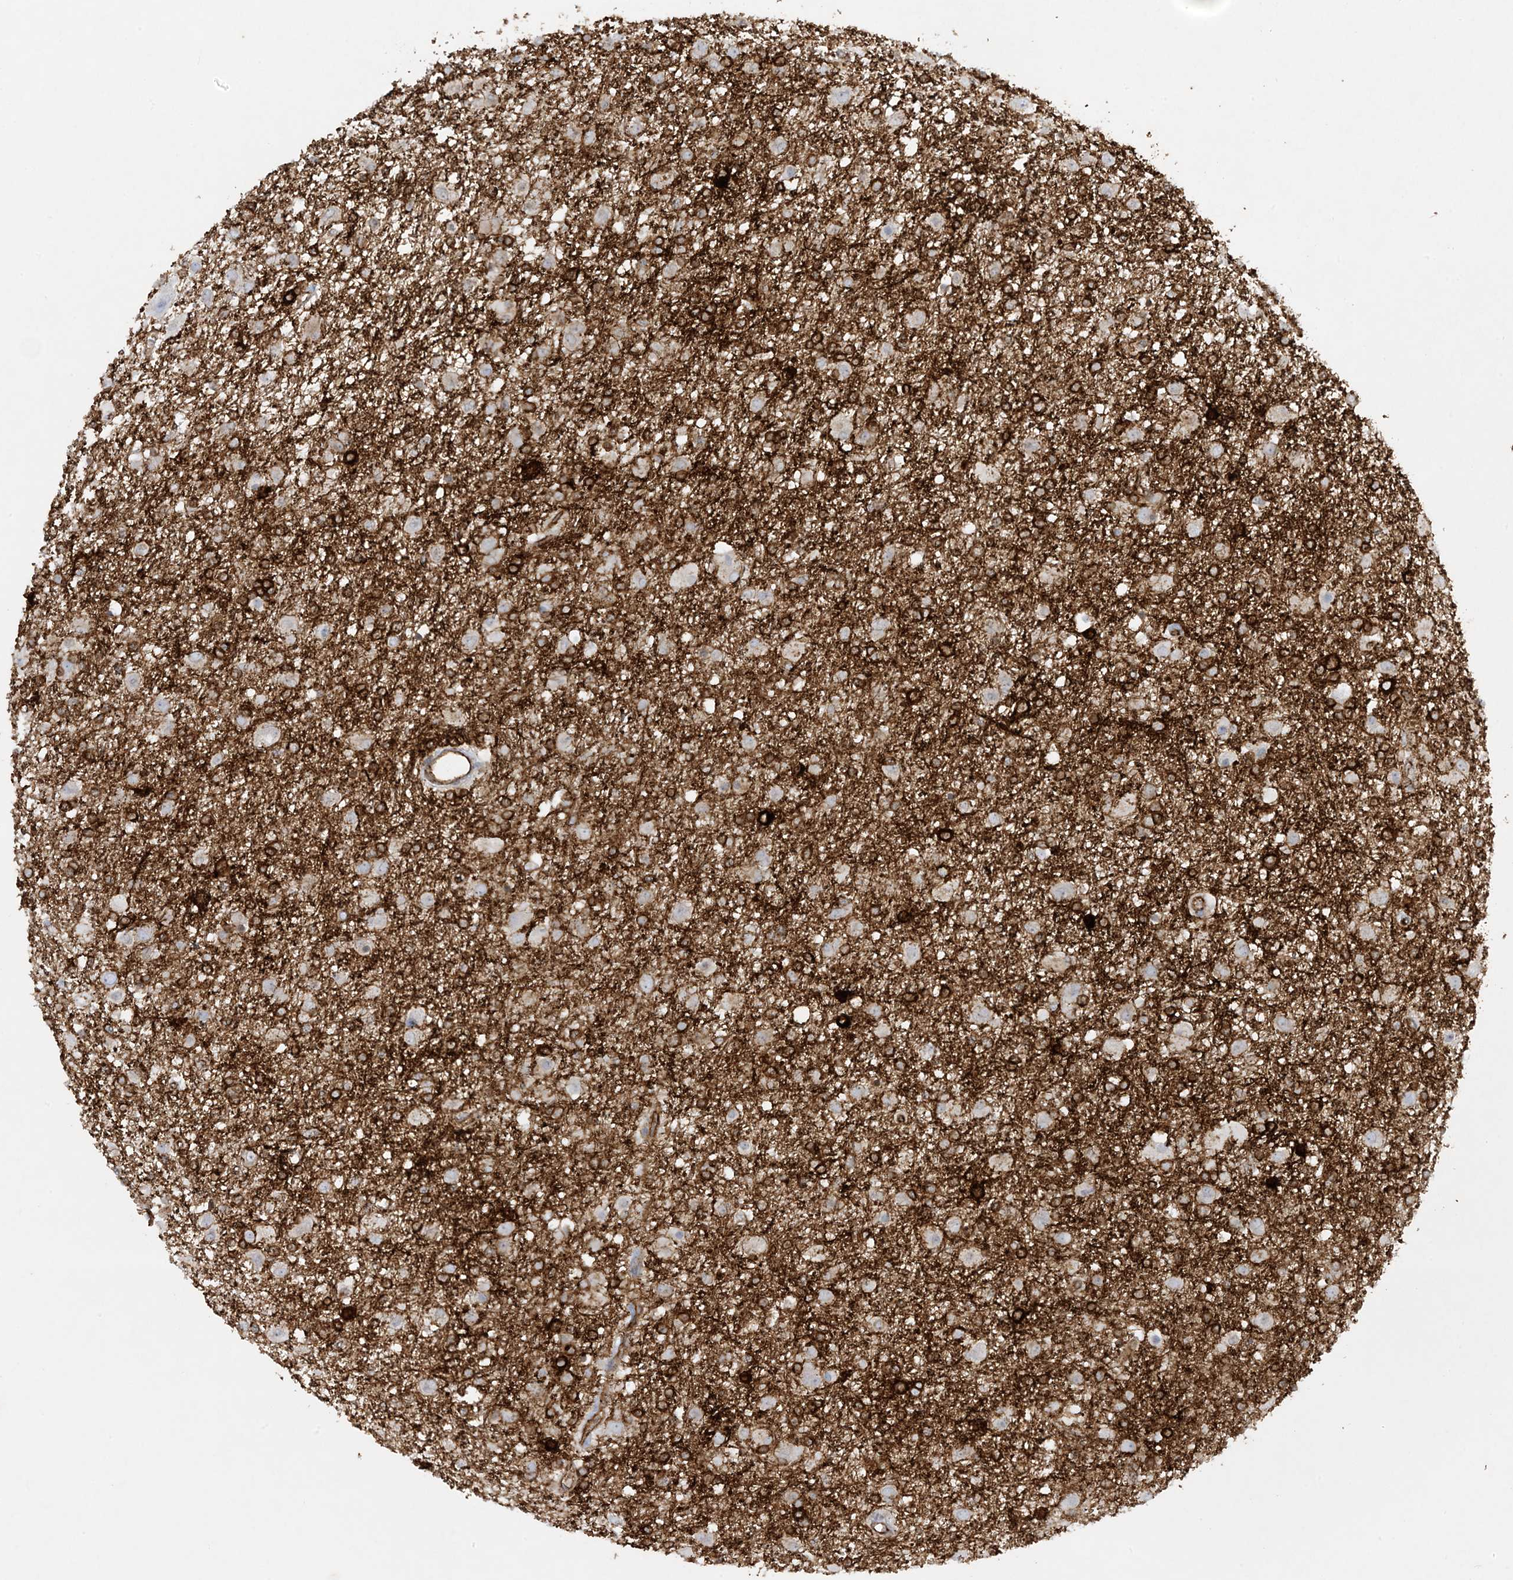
{"staining": {"intensity": "strong", "quantity": "<25%", "location": "cytoplasmic/membranous"}, "tissue": "glioma", "cell_type": "Tumor cells", "image_type": "cancer", "snomed": [{"axis": "morphology", "description": "Glioma, malignant, Low grade"}, {"axis": "topography", "description": "Brain"}], "caption": "IHC staining of glioma, which reveals medium levels of strong cytoplasmic/membranous staining in approximately <25% of tumor cells indicating strong cytoplasmic/membranous protein expression. The staining was performed using DAB (3,3'-diaminobenzidine) (brown) for protein detection and nuclei were counterstained in hematoxylin (blue).", "gene": "HLA-E", "patient": {"sex": "male", "age": 65}}